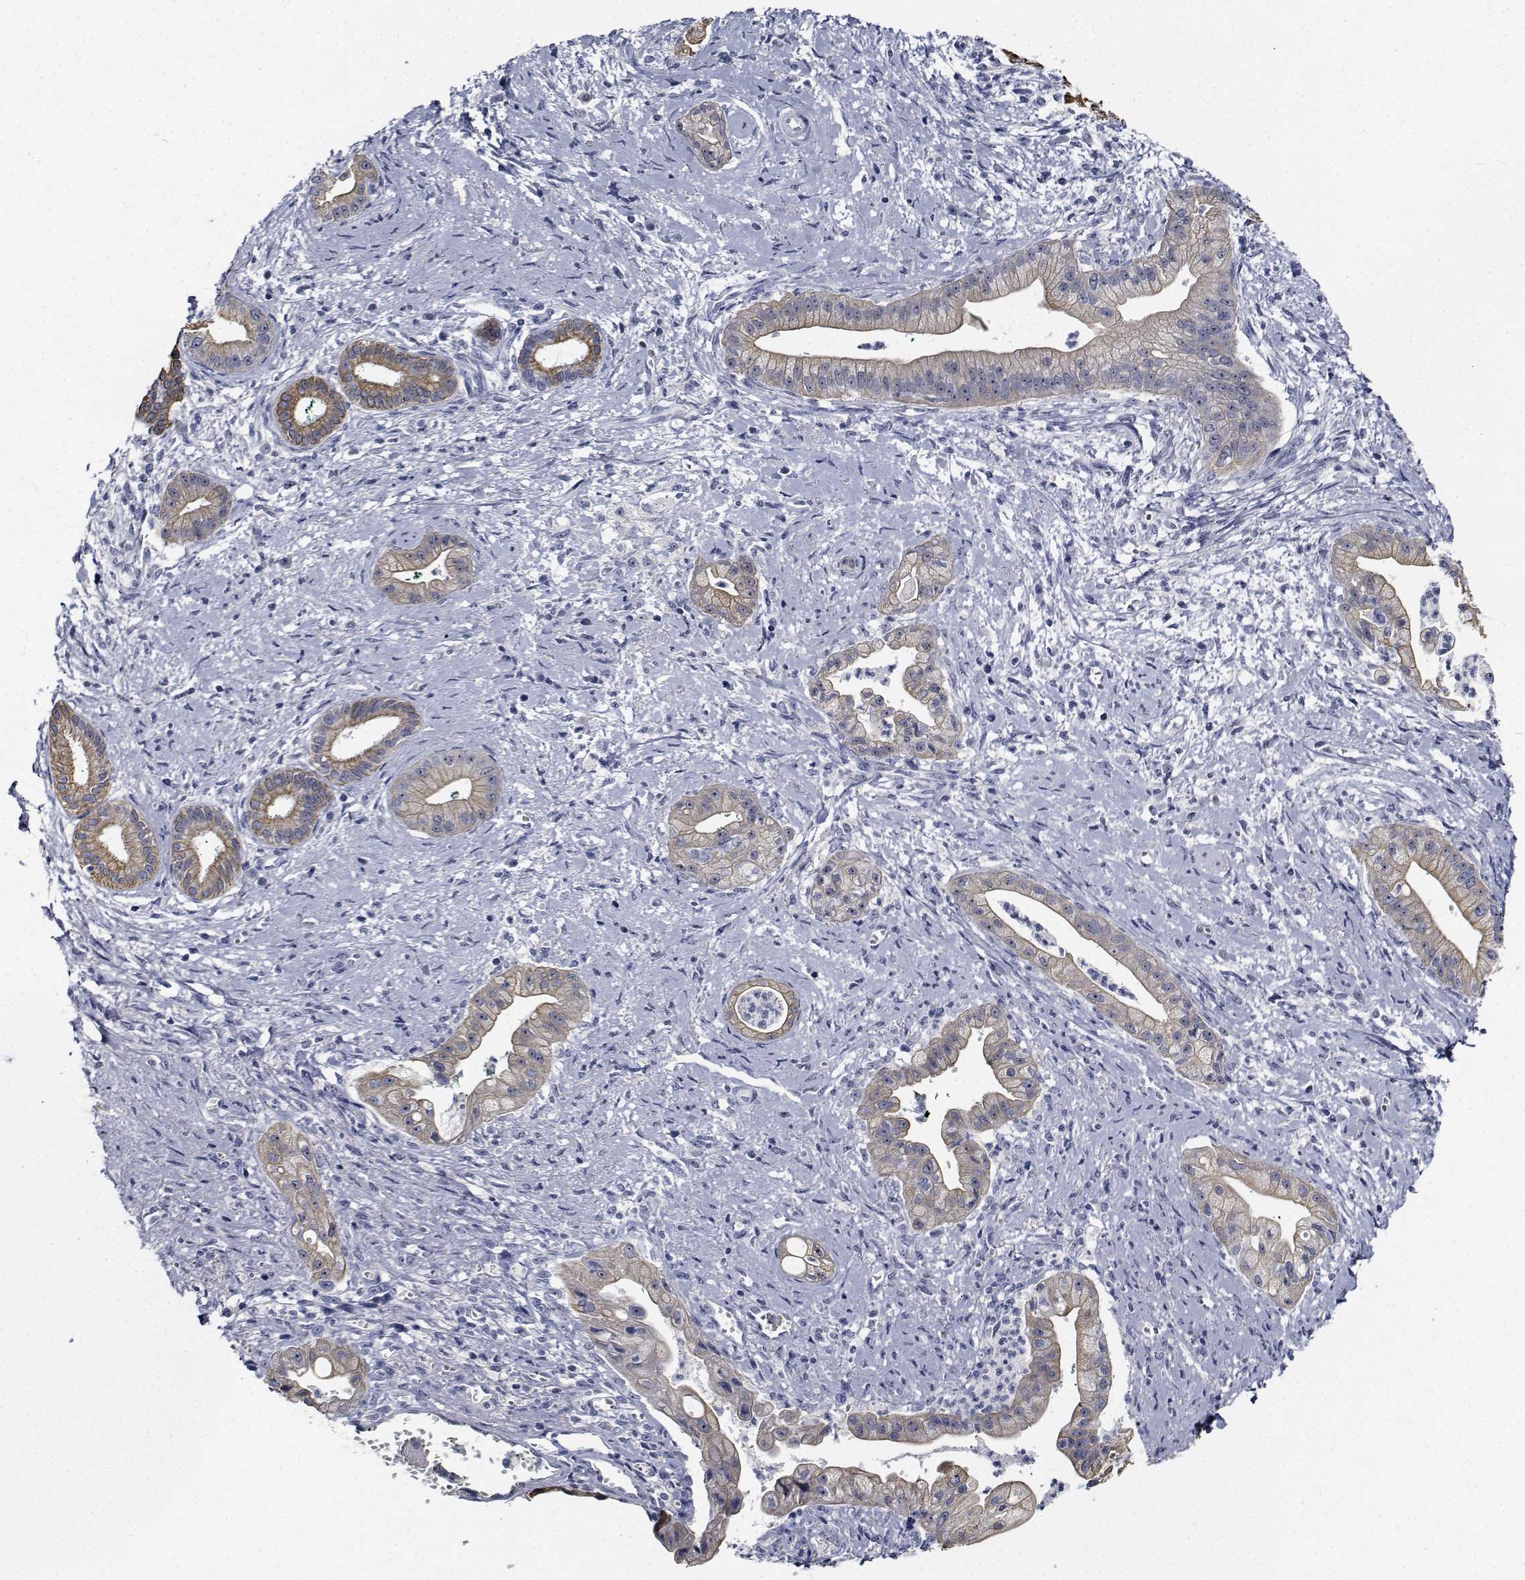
{"staining": {"intensity": "weak", "quantity": "25%-75%", "location": "cytoplasmic/membranous"}, "tissue": "pancreatic cancer", "cell_type": "Tumor cells", "image_type": "cancer", "snomed": [{"axis": "morphology", "description": "Normal tissue, NOS"}, {"axis": "morphology", "description": "Adenocarcinoma, NOS"}, {"axis": "topography", "description": "Lymph node"}, {"axis": "topography", "description": "Pancreas"}], "caption": "A high-resolution histopathology image shows IHC staining of pancreatic adenocarcinoma, which exhibits weak cytoplasmic/membranous expression in approximately 25%-75% of tumor cells.", "gene": "NVL", "patient": {"sex": "female", "age": 58}}